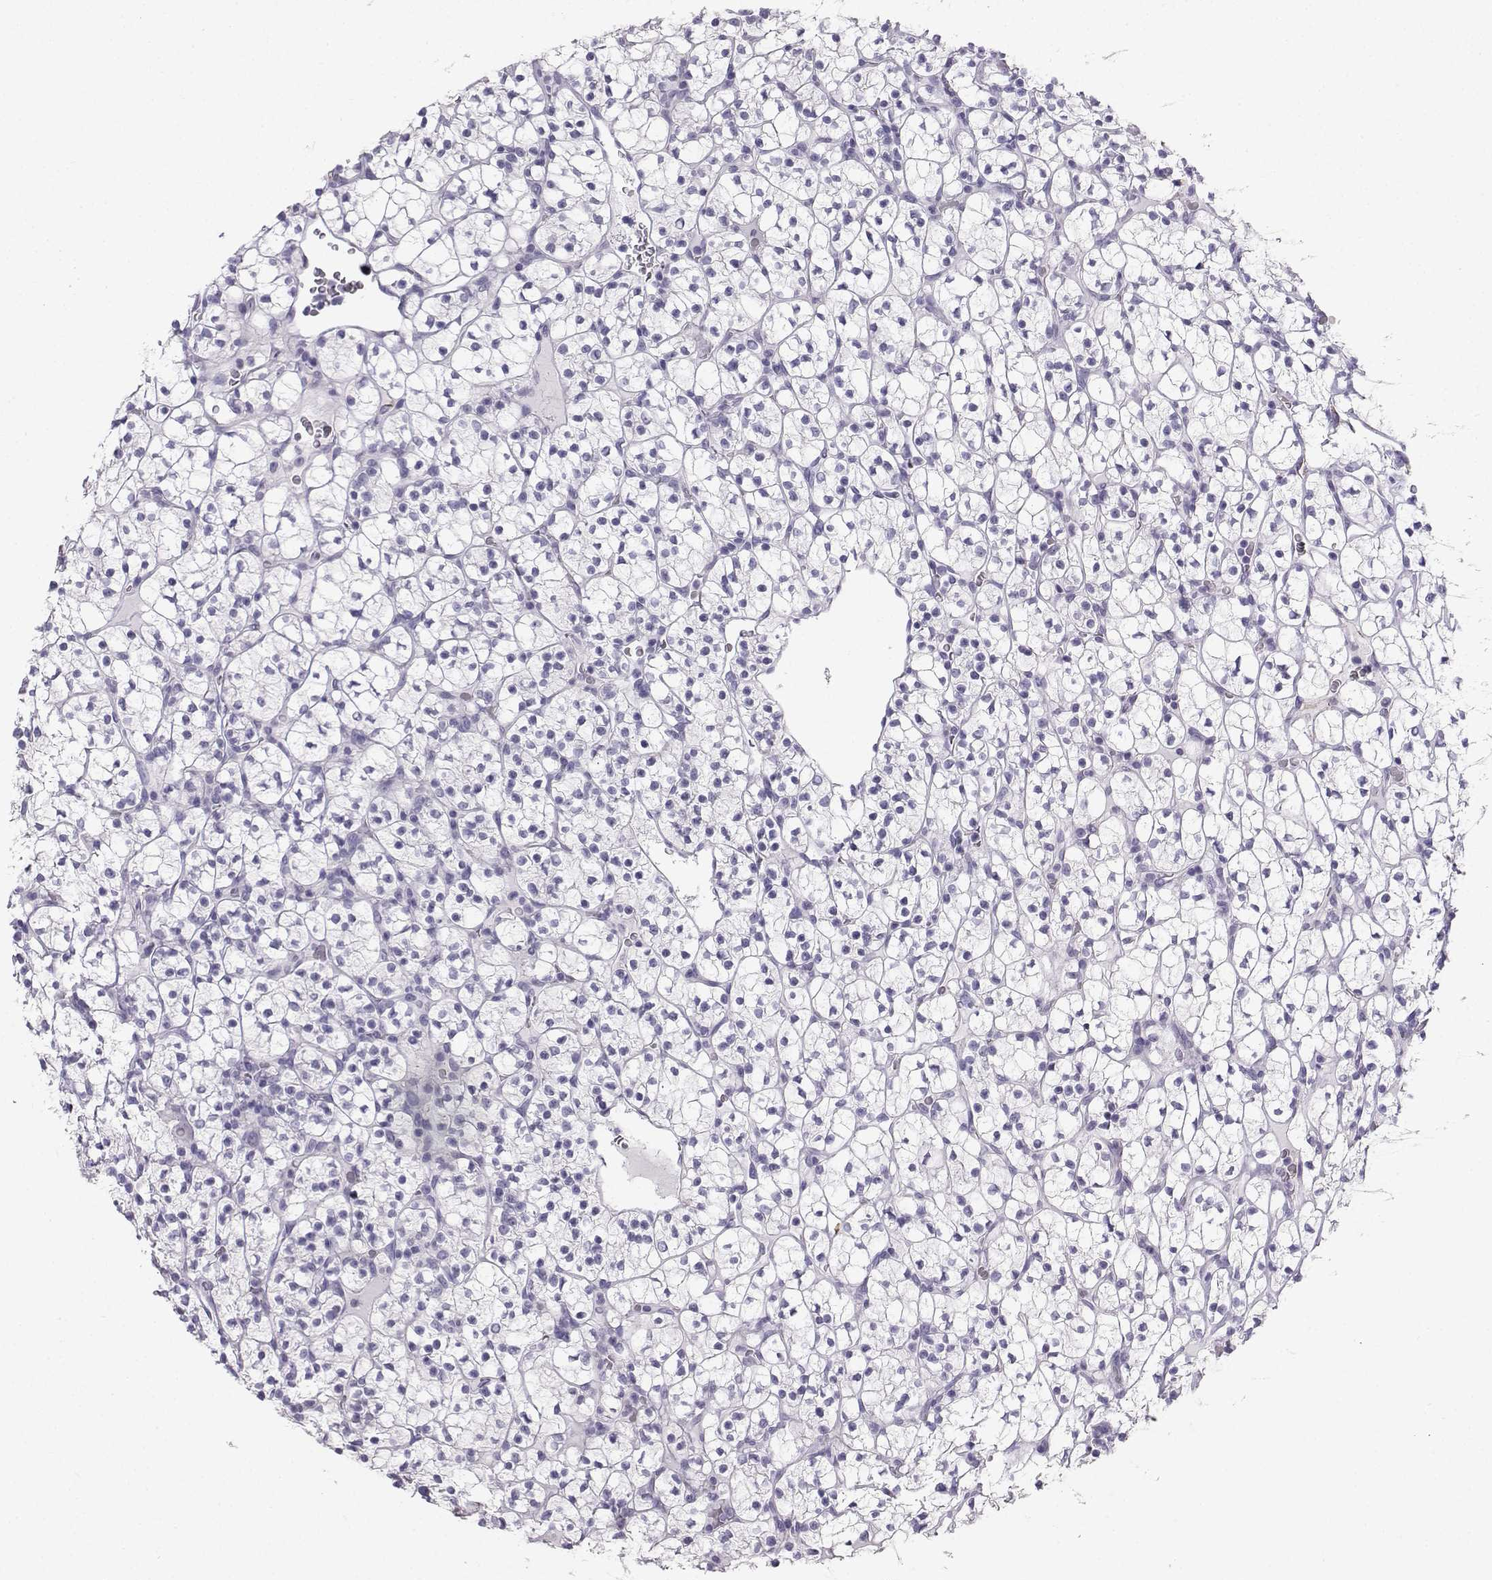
{"staining": {"intensity": "negative", "quantity": "none", "location": "none"}, "tissue": "renal cancer", "cell_type": "Tumor cells", "image_type": "cancer", "snomed": [{"axis": "morphology", "description": "Adenocarcinoma, NOS"}, {"axis": "topography", "description": "Kidney"}], "caption": "Renal cancer was stained to show a protein in brown. There is no significant expression in tumor cells.", "gene": "IQCD", "patient": {"sex": "female", "age": 89}}